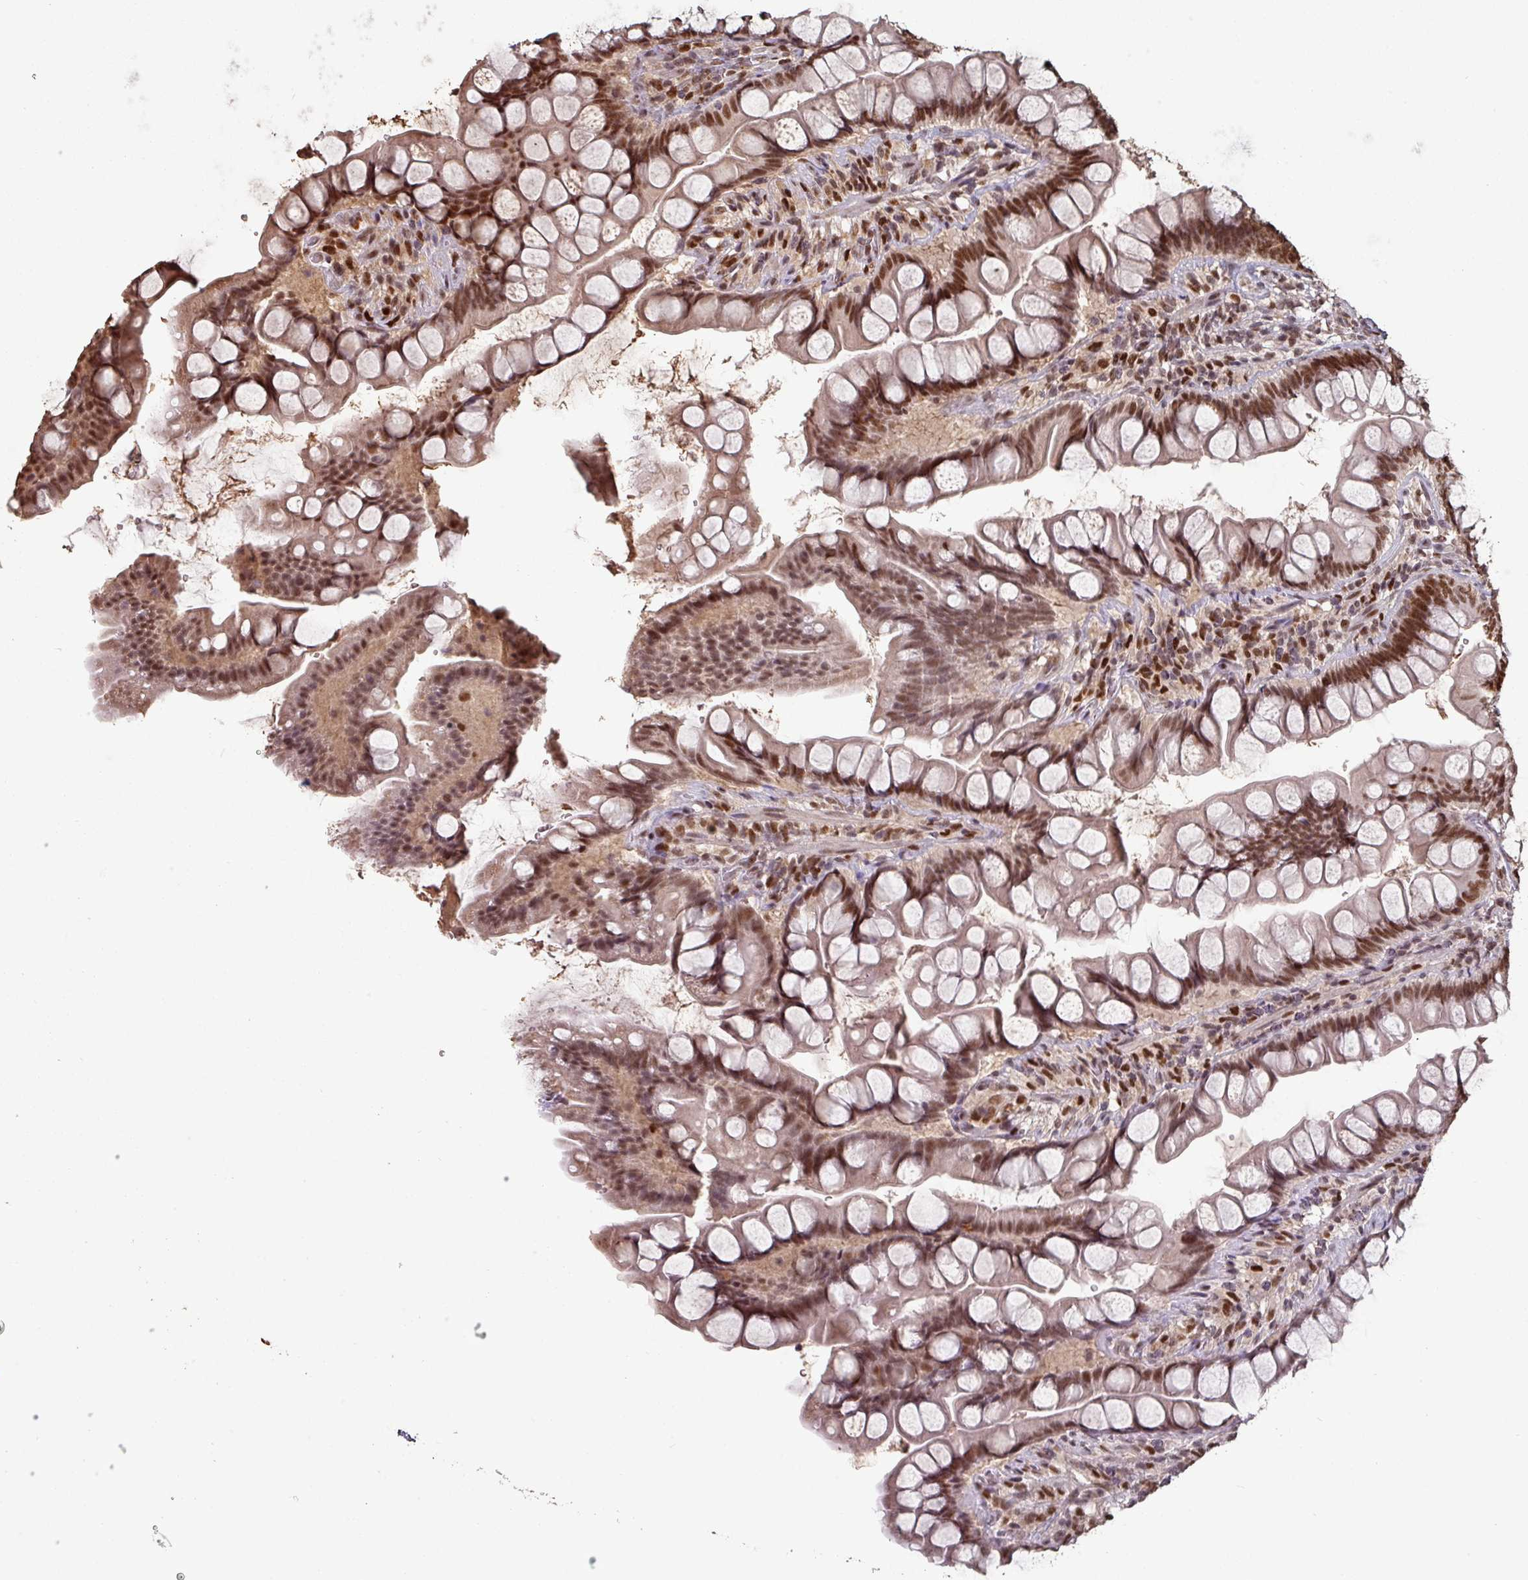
{"staining": {"intensity": "strong", "quantity": ">75%", "location": "nuclear"}, "tissue": "small intestine", "cell_type": "Glandular cells", "image_type": "normal", "snomed": [{"axis": "morphology", "description": "Normal tissue, NOS"}, {"axis": "topography", "description": "Small intestine"}], "caption": "An immunohistochemistry image of normal tissue is shown. Protein staining in brown labels strong nuclear positivity in small intestine within glandular cells.", "gene": "POLD1", "patient": {"sex": "male", "age": 70}}